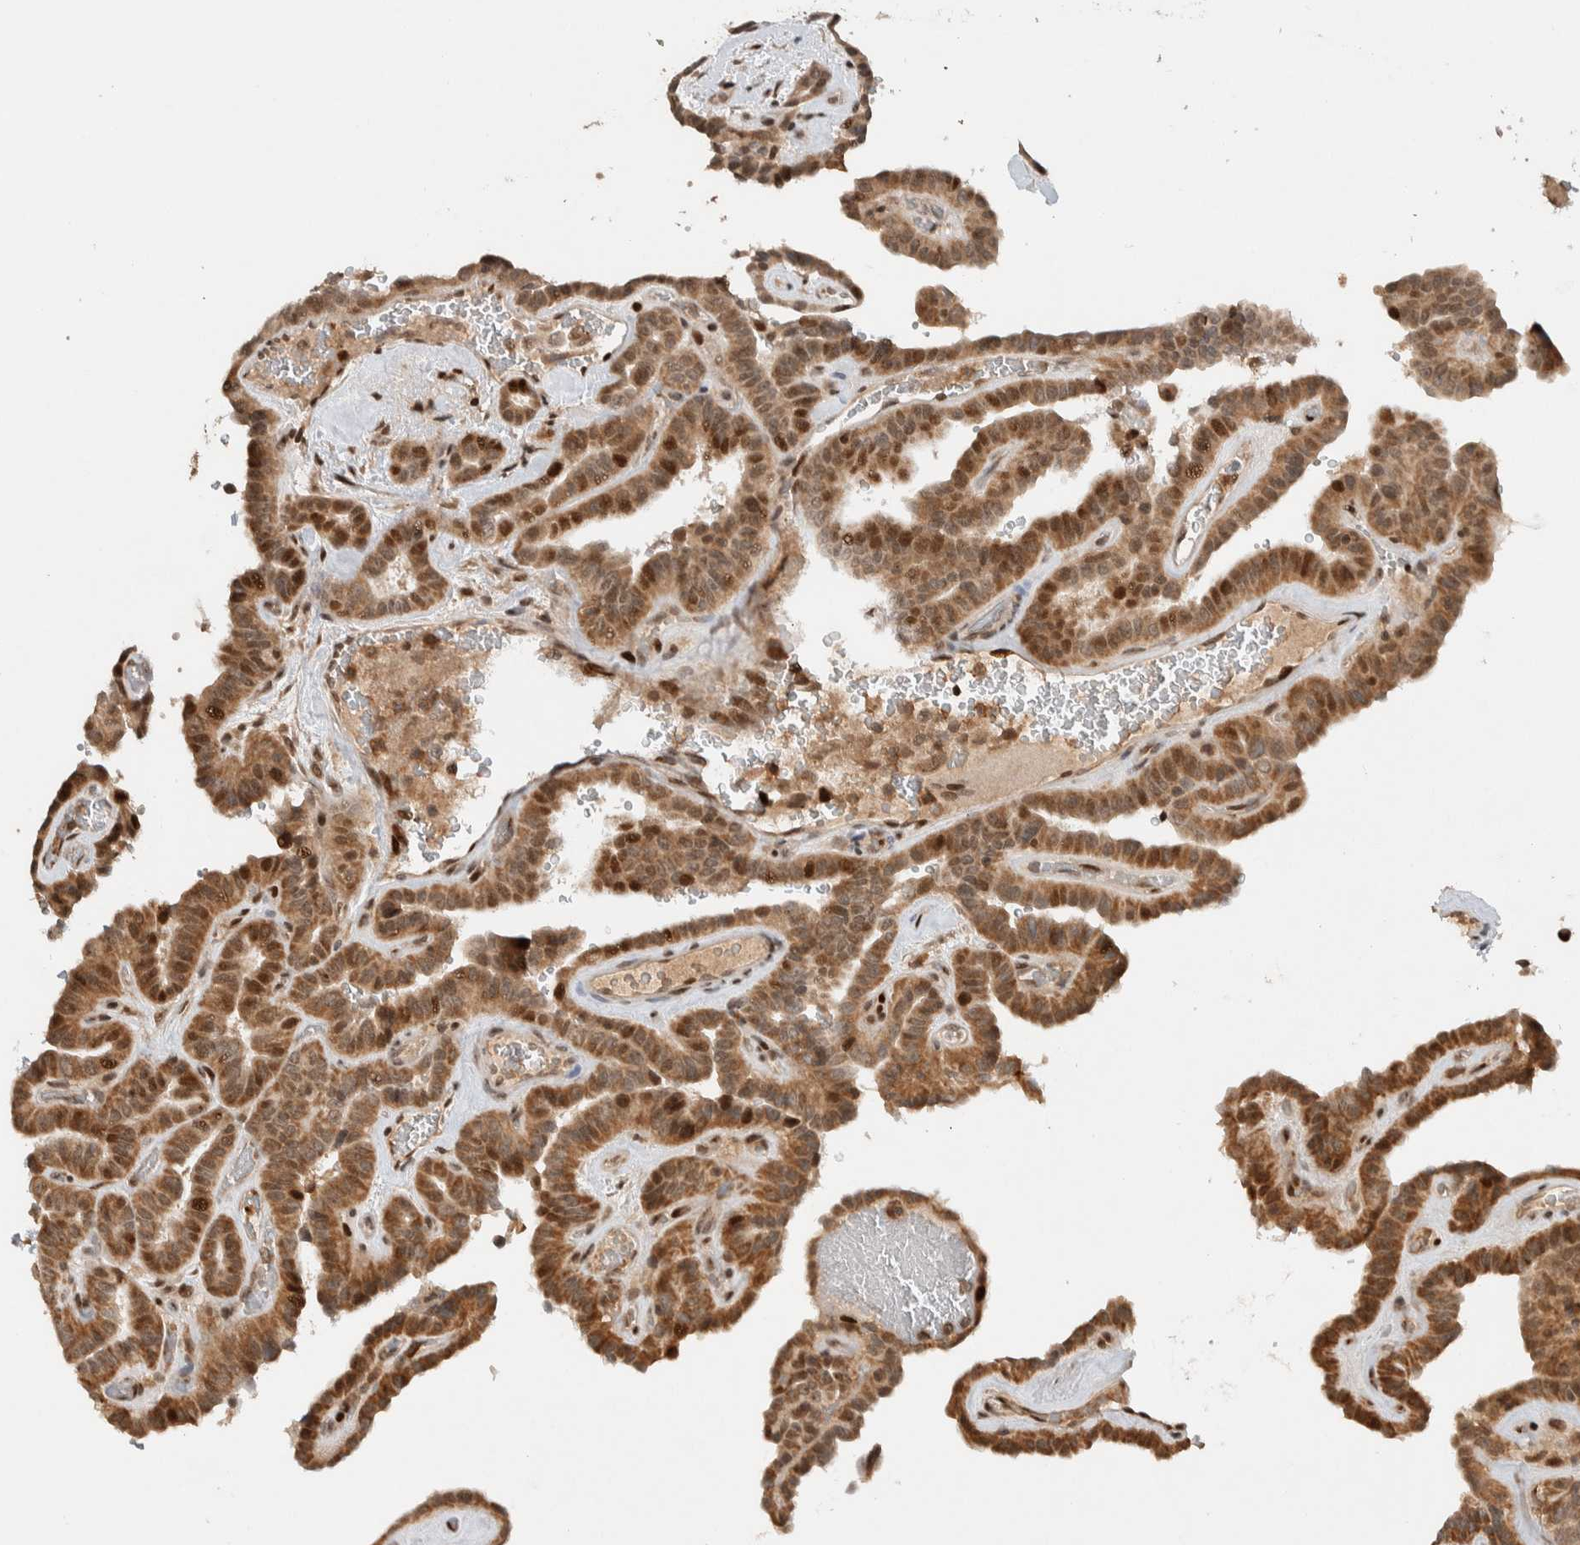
{"staining": {"intensity": "moderate", "quantity": "25%-75%", "location": "cytoplasmic/membranous,nuclear"}, "tissue": "thyroid cancer", "cell_type": "Tumor cells", "image_type": "cancer", "snomed": [{"axis": "morphology", "description": "Papillary adenocarcinoma, NOS"}, {"axis": "topography", "description": "Thyroid gland"}], "caption": "Immunohistochemical staining of thyroid cancer shows medium levels of moderate cytoplasmic/membranous and nuclear staining in about 25%-75% of tumor cells.", "gene": "ZNF521", "patient": {"sex": "male", "age": 77}}